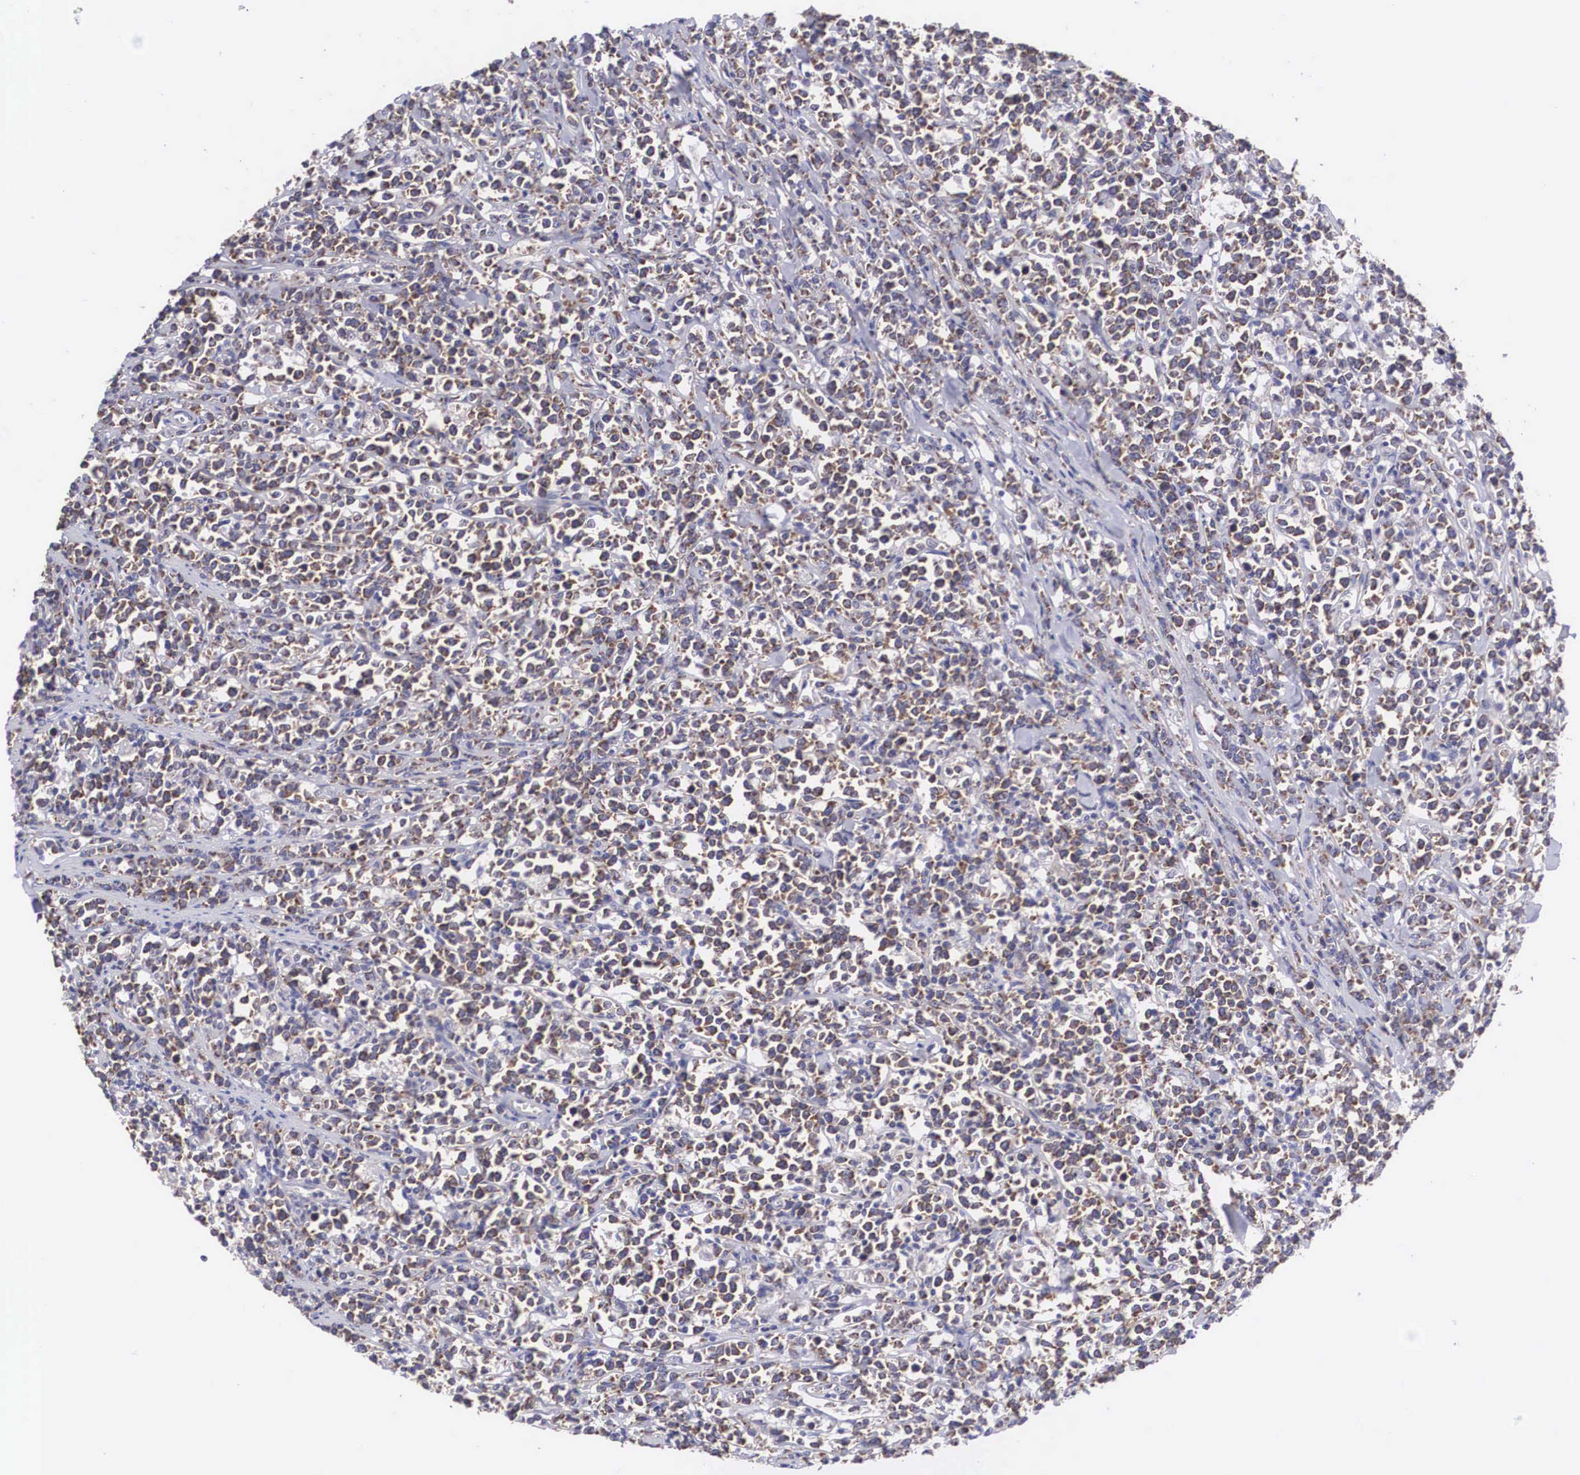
{"staining": {"intensity": "moderate", "quantity": ">75%", "location": "cytoplasmic/membranous"}, "tissue": "lymphoma", "cell_type": "Tumor cells", "image_type": "cancer", "snomed": [{"axis": "morphology", "description": "Malignant lymphoma, non-Hodgkin's type, High grade"}, {"axis": "topography", "description": "Small intestine"}, {"axis": "topography", "description": "Colon"}], "caption": "A medium amount of moderate cytoplasmic/membranous expression is seen in approximately >75% of tumor cells in lymphoma tissue. (brown staining indicates protein expression, while blue staining denotes nuclei).", "gene": "TXLNG", "patient": {"sex": "male", "age": 8}}